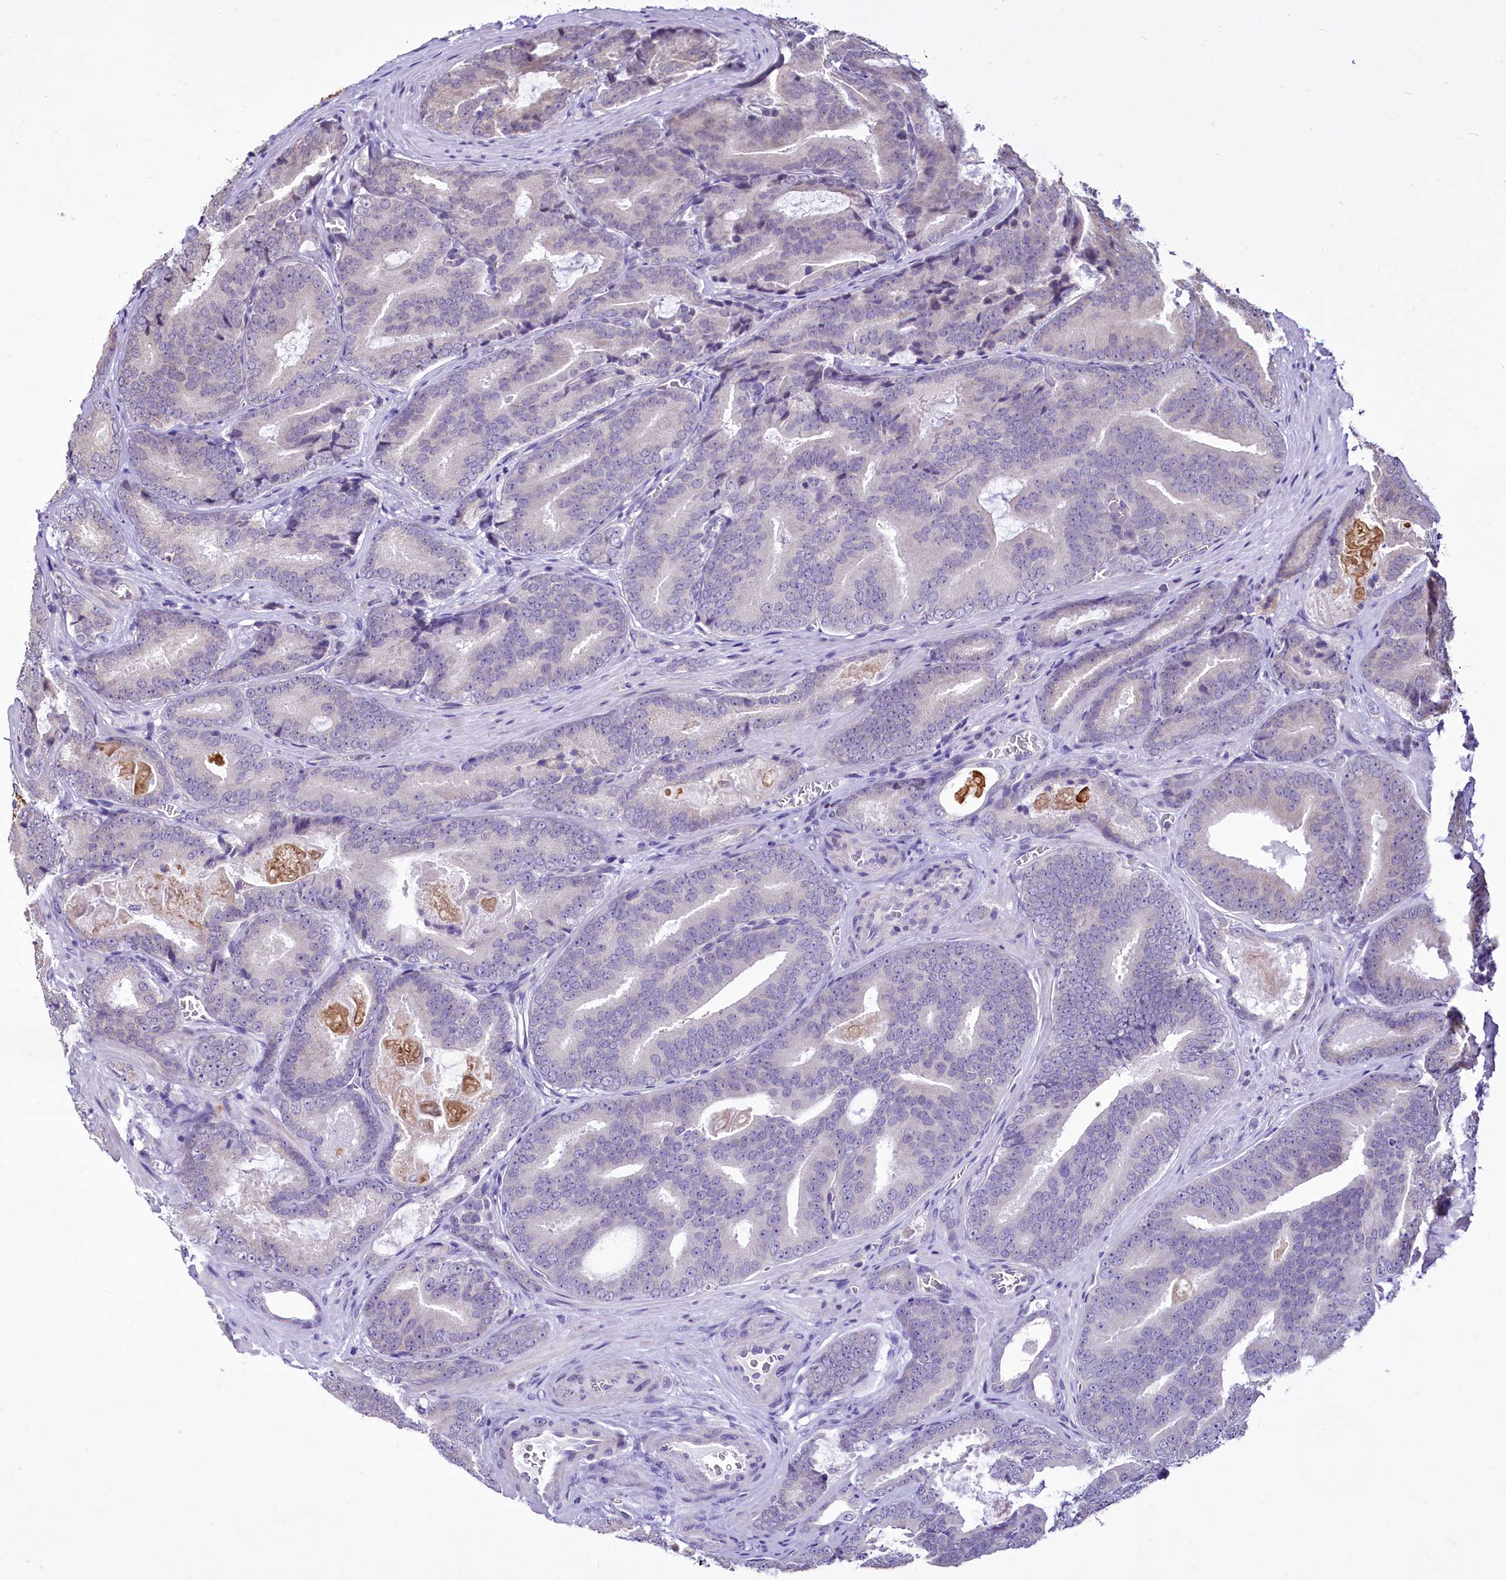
{"staining": {"intensity": "negative", "quantity": "none", "location": "none"}, "tissue": "prostate cancer", "cell_type": "Tumor cells", "image_type": "cancer", "snomed": [{"axis": "morphology", "description": "Adenocarcinoma, High grade"}, {"axis": "topography", "description": "Prostate"}], "caption": "Human adenocarcinoma (high-grade) (prostate) stained for a protein using immunohistochemistry (IHC) shows no expression in tumor cells.", "gene": "BANK1", "patient": {"sex": "male", "age": 66}}